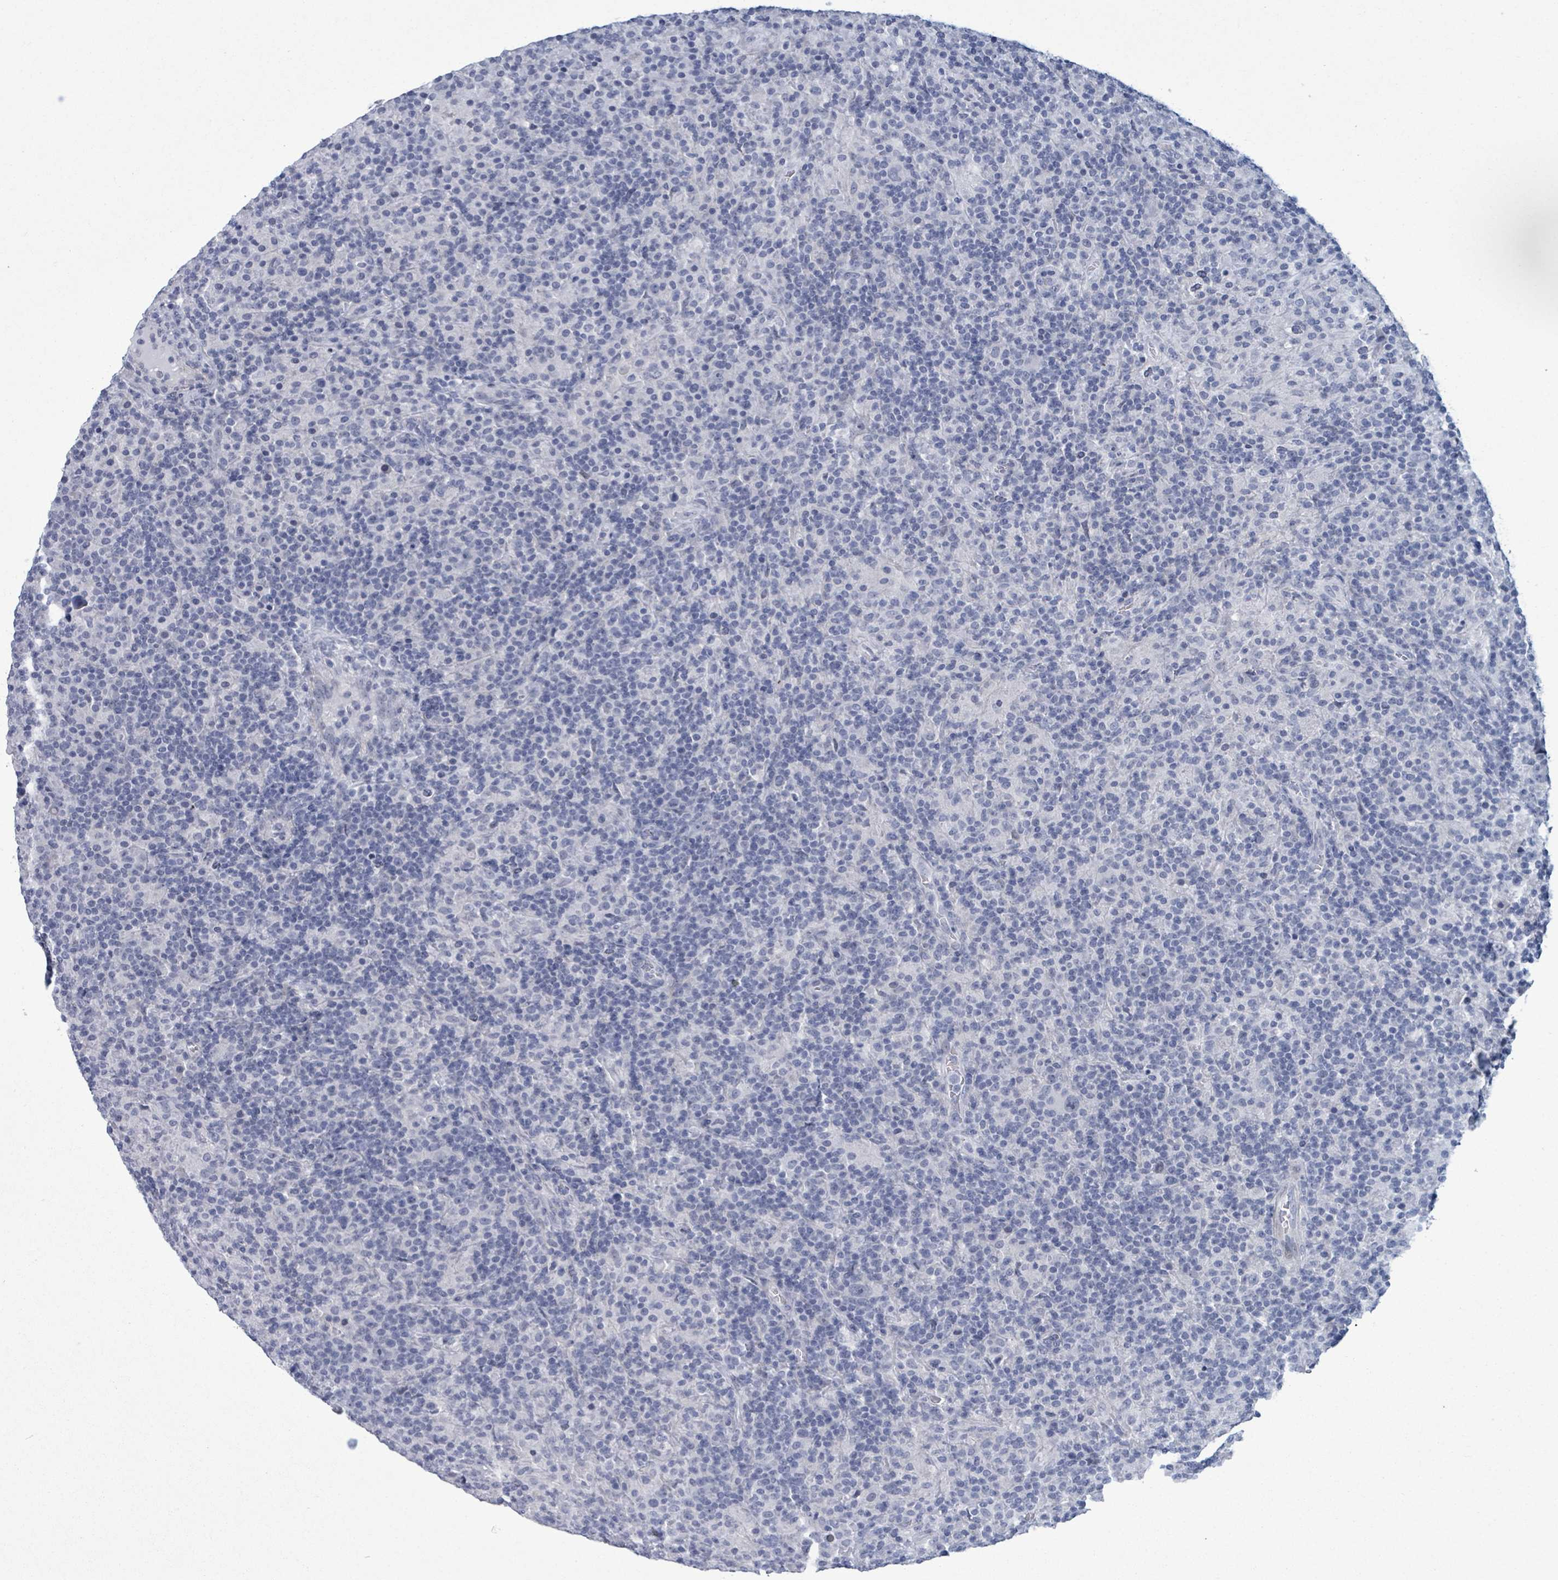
{"staining": {"intensity": "negative", "quantity": "none", "location": "none"}, "tissue": "lymphoma", "cell_type": "Tumor cells", "image_type": "cancer", "snomed": [{"axis": "morphology", "description": "Hodgkin's disease, NOS"}, {"axis": "topography", "description": "Lymph node"}], "caption": "This is an immunohistochemistry (IHC) micrograph of lymphoma. There is no staining in tumor cells.", "gene": "ZNF771", "patient": {"sex": "male", "age": 70}}